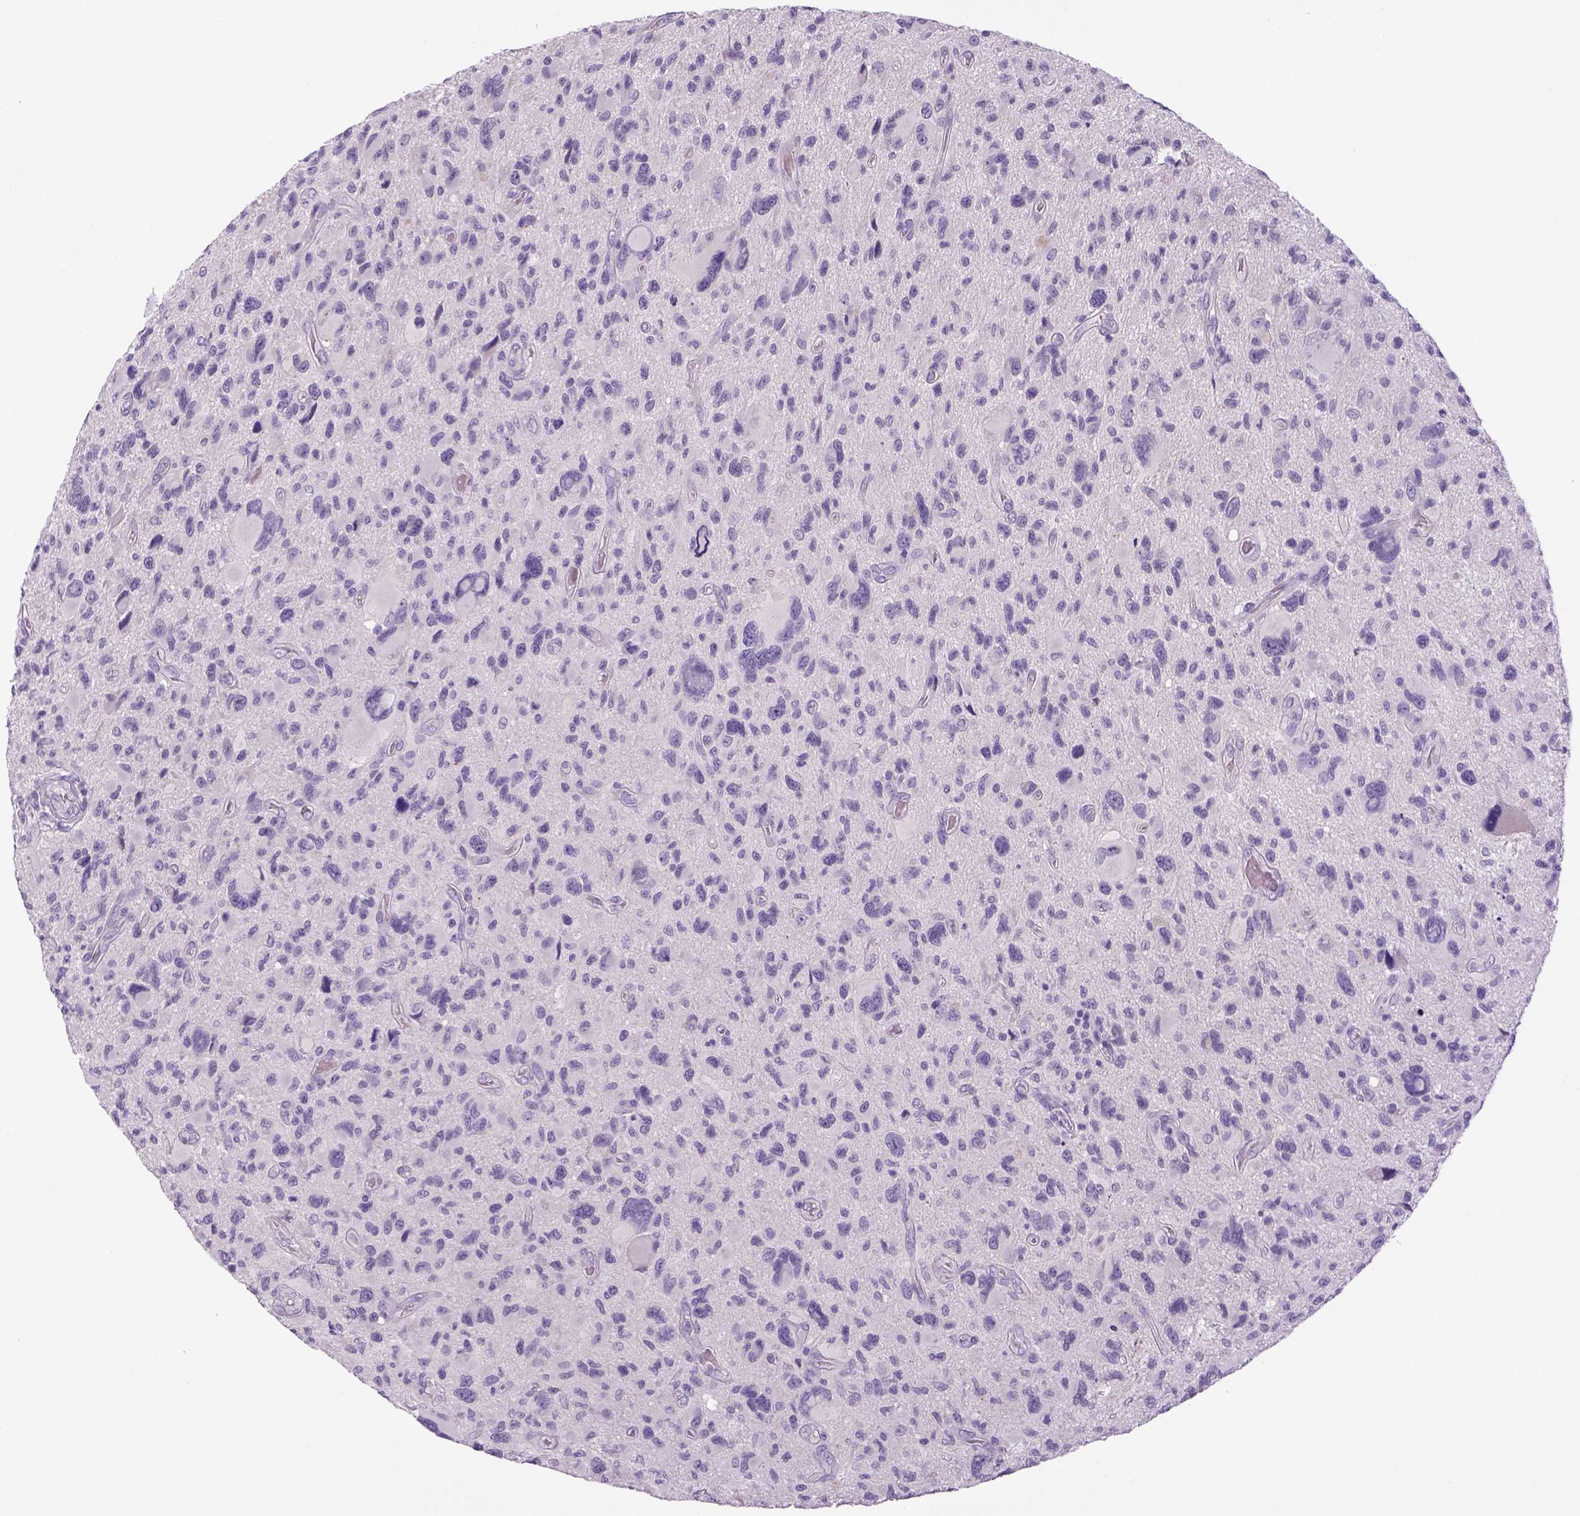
{"staining": {"intensity": "negative", "quantity": "none", "location": "none"}, "tissue": "glioma", "cell_type": "Tumor cells", "image_type": "cancer", "snomed": [{"axis": "morphology", "description": "Glioma, malignant, NOS"}, {"axis": "morphology", "description": "Glioma, malignant, High grade"}, {"axis": "topography", "description": "Brain"}], "caption": "Tumor cells show no significant expression in glioma.", "gene": "DBH", "patient": {"sex": "female", "age": 71}}